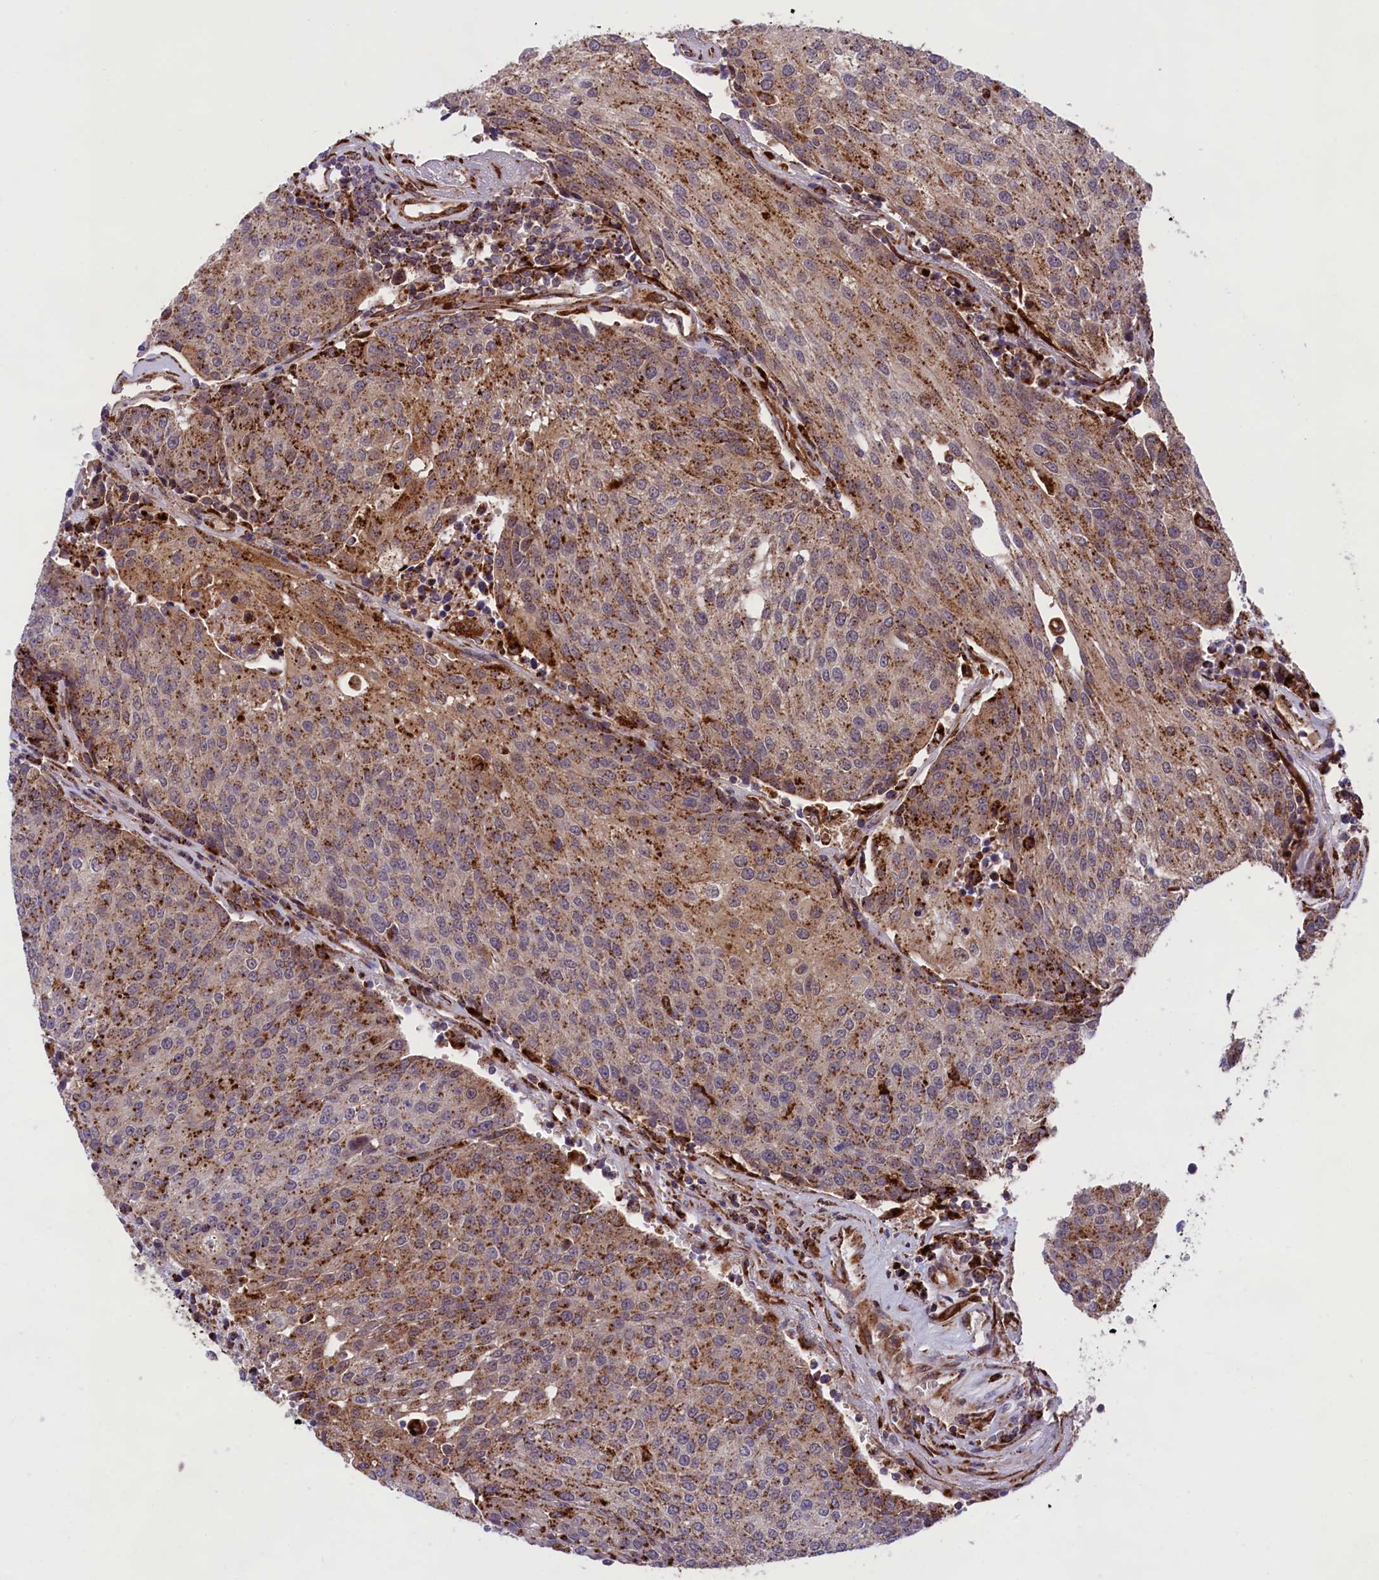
{"staining": {"intensity": "strong", "quantity": "25%-75%", "location": "cytoplasmic/membranous"}, "tissue": "urothelial cancer", "cell_type": "Tumor cells", "image_type": "cancer", "snomed": [{"axis": "morphology", "description": "Urothelial carcinoma, High grade"}, {"axis": "topography", "description": "Urinary bladder"}], "caption": "Immunohistochemistry histopathology image of neoplastic tissue: human urothelial carcinoma (high-grade) stained using immunohistochemistry (IHC) reveals high levels of strong protein expression localized specifically in the cytoplasmic/membranous of tumor cells, appearing as a cytoplasmic/membranous brown color.", "gene": "MAN2B1", "patient": {"sex": "female", "age": 85}}